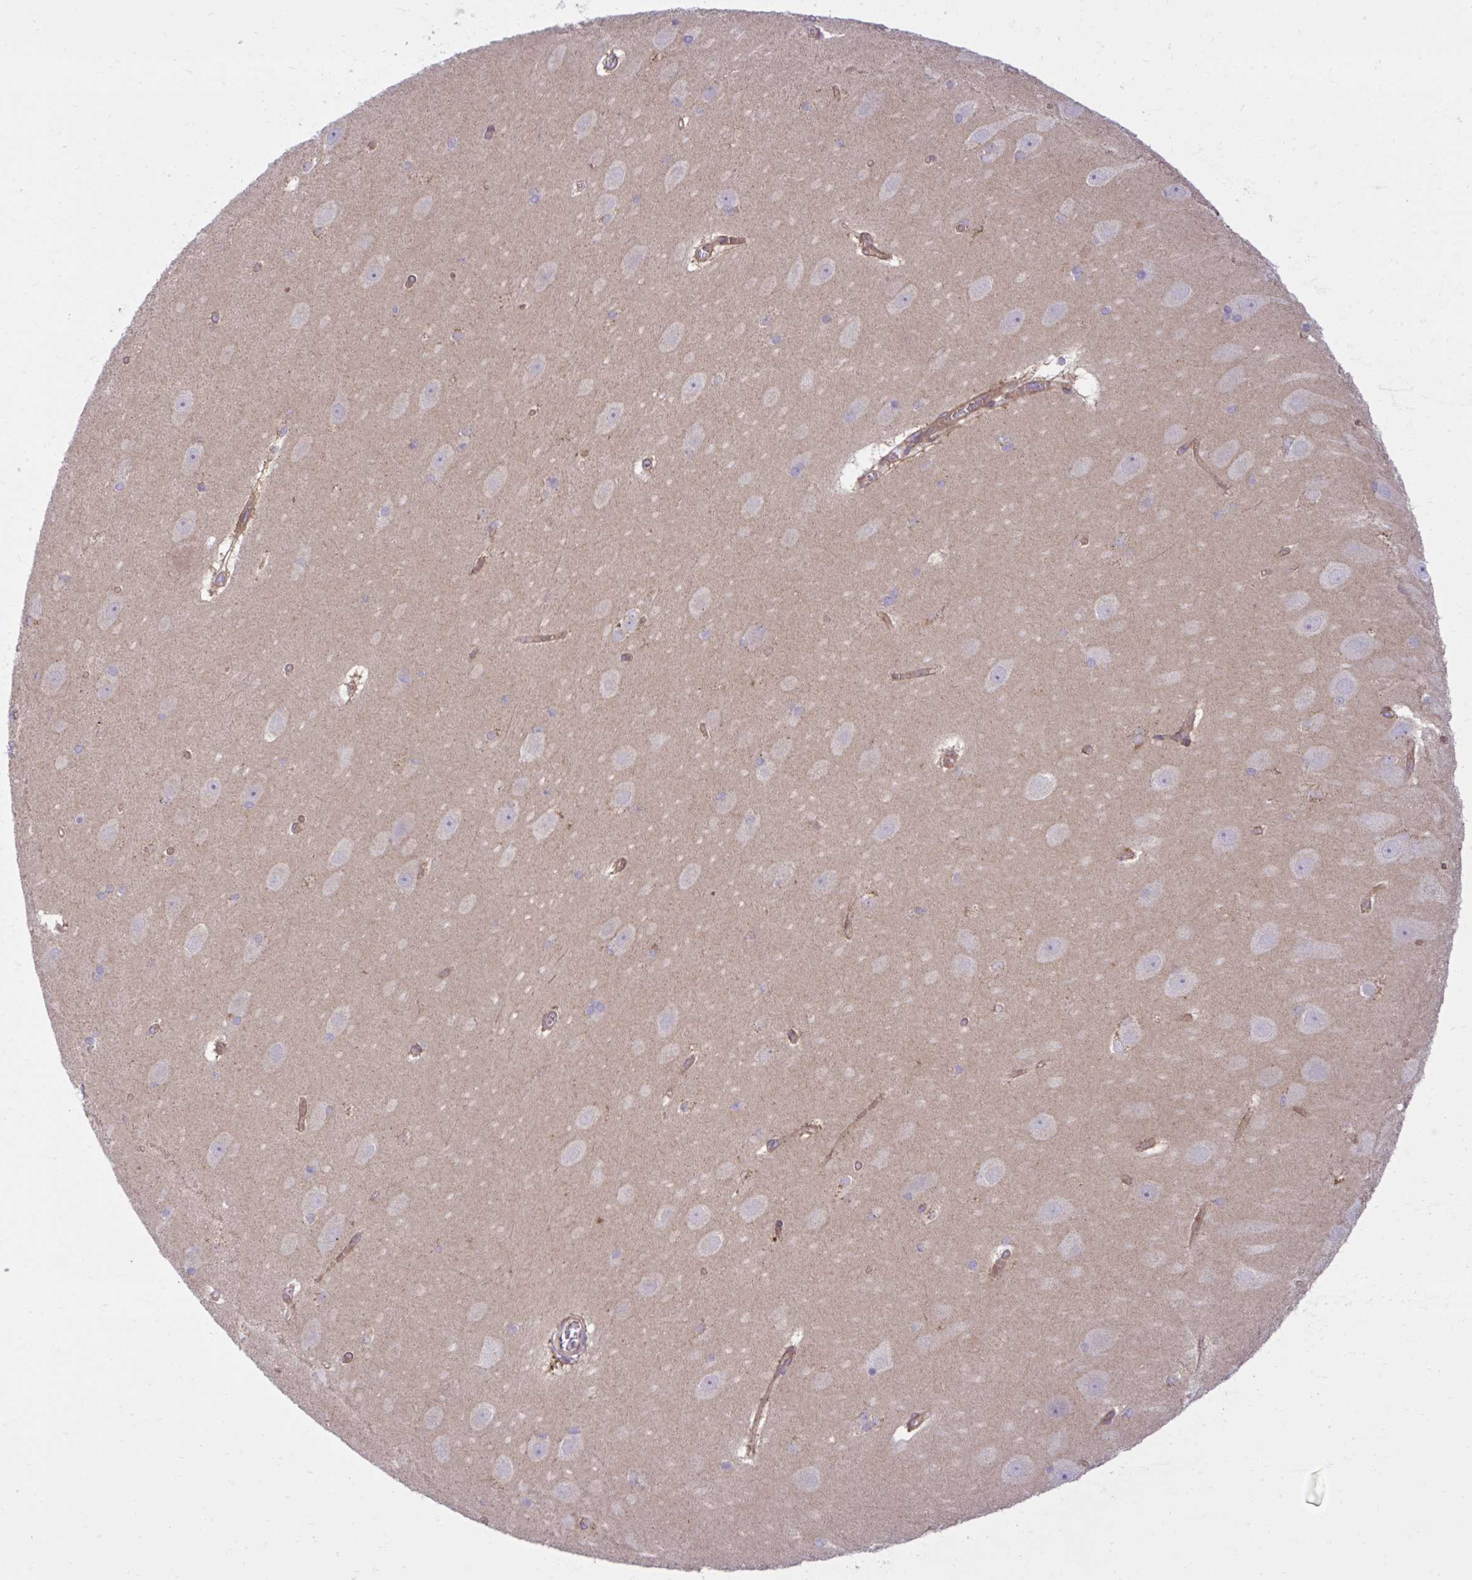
{"staining": {"intensity": "negative", "quantity": "none", "location": "none"}, "tissue": "hippocampus", "cell_type": "Glial cells", "image_type": "normal", "snomed": [{"axis": "morphology", "description": "Normal tissue, NOS"}, {"axis": "topography", "description": "Cerebral cortex"}, {"axis": "topography", "description": "Hippocampus"}], "caption": "Protein analysis of unremarkable hippocampus reveals no significant positivity in glial cells.", "gene": "LIMS1", "patient": {"sex": "female", "age": 19}}